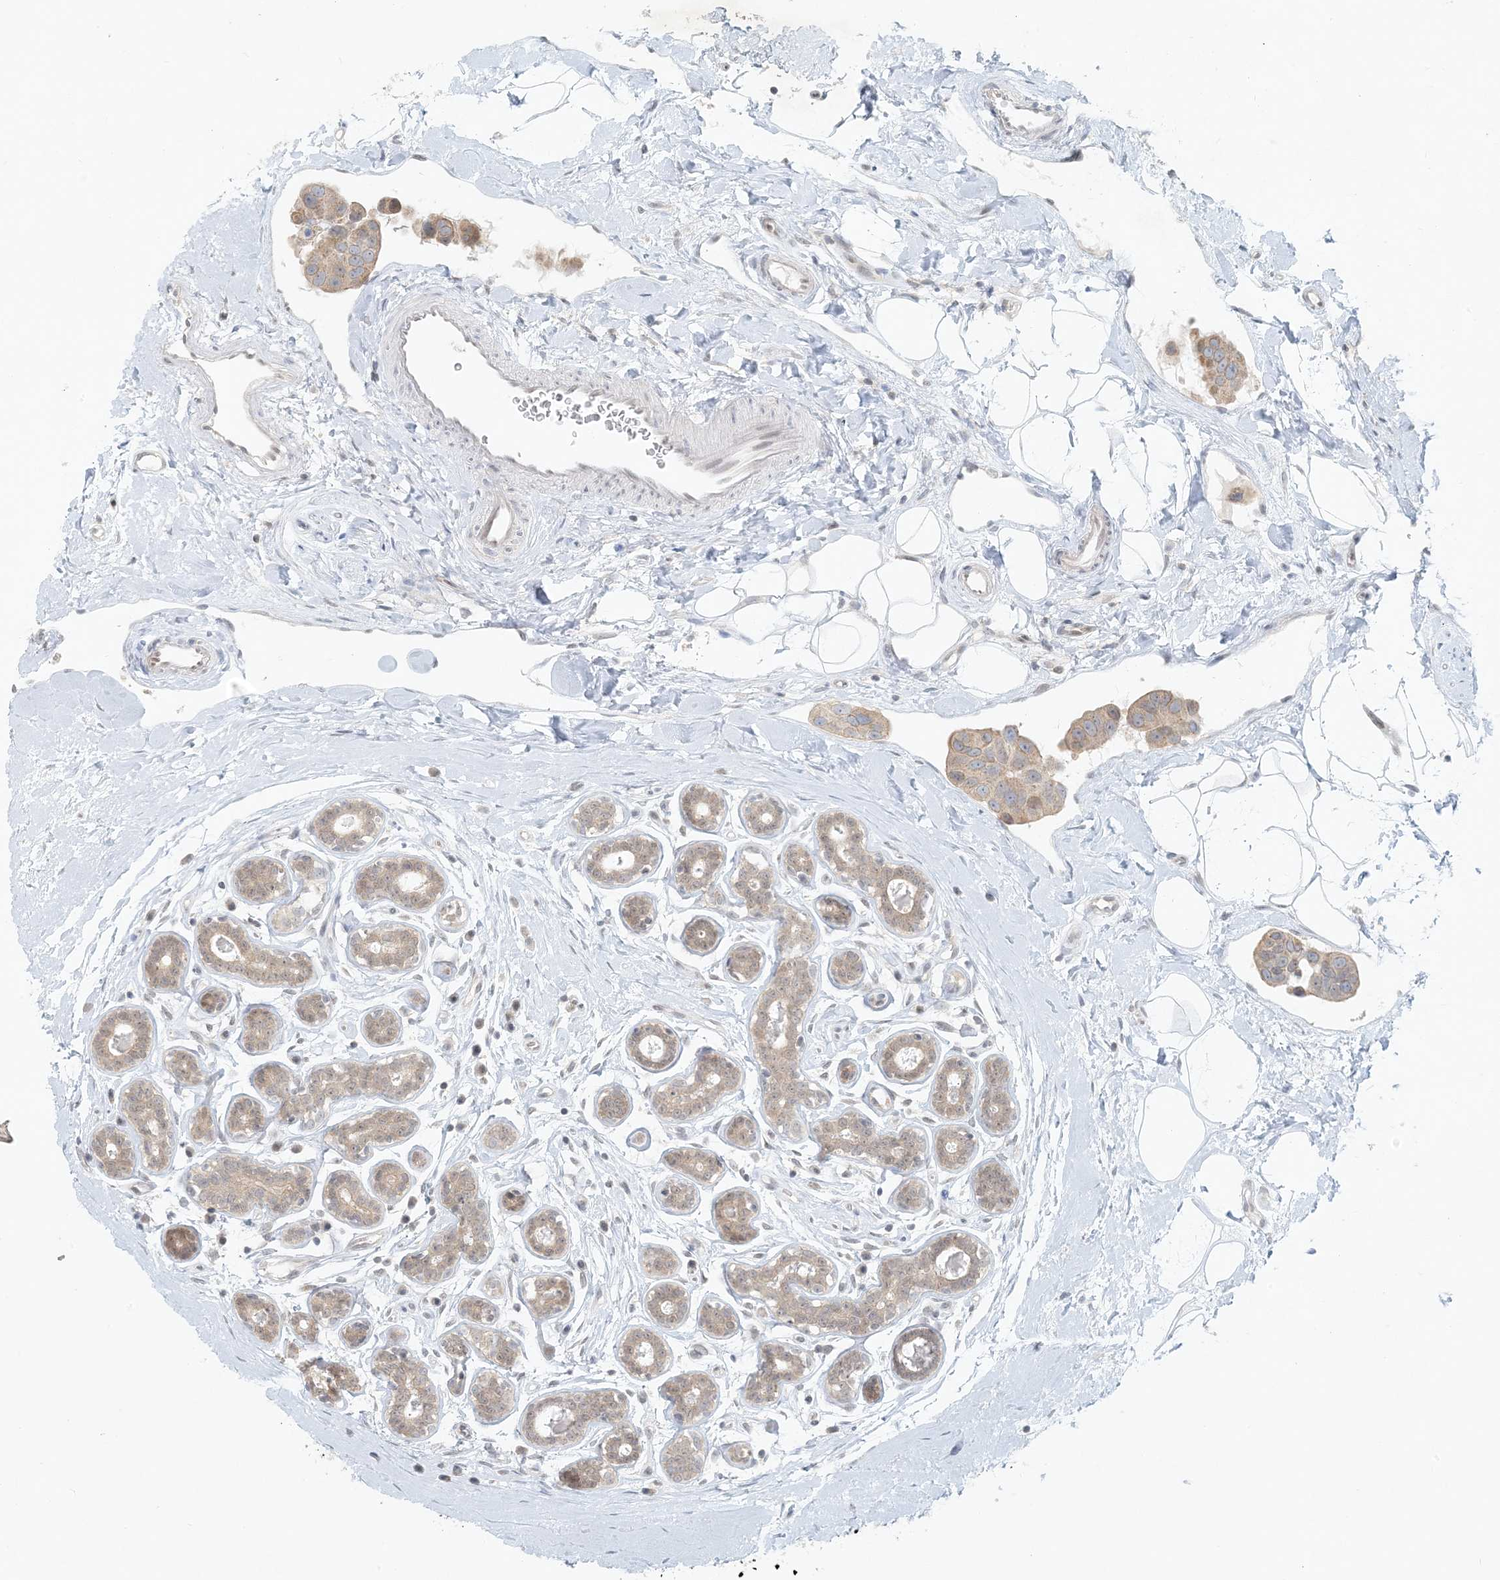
{"staining": {"intensity": "weak", "quantity": ">75%", "location": "cytoplasmic/membranous"}, "tissue": "breast cancer", "cell_type": "Tumor cells", "image_type": "cancer", "snomed": [{"axis": "morphology", "description": "Normal tissue, NOS"}, {"axis": "morphology", "description": "Duct carcinoma"}, {"axis": "topography", "description": "Breast"}], "caption": "Weak cytoplasmic/membranous protein staining is appreciated in approximately >75% of tumor cells in breast cancer. (Brightfield microscopy of DAB IHC at high magnification).", "gene": "OBI1", "patient": {"sex": "female", "age": 39}}